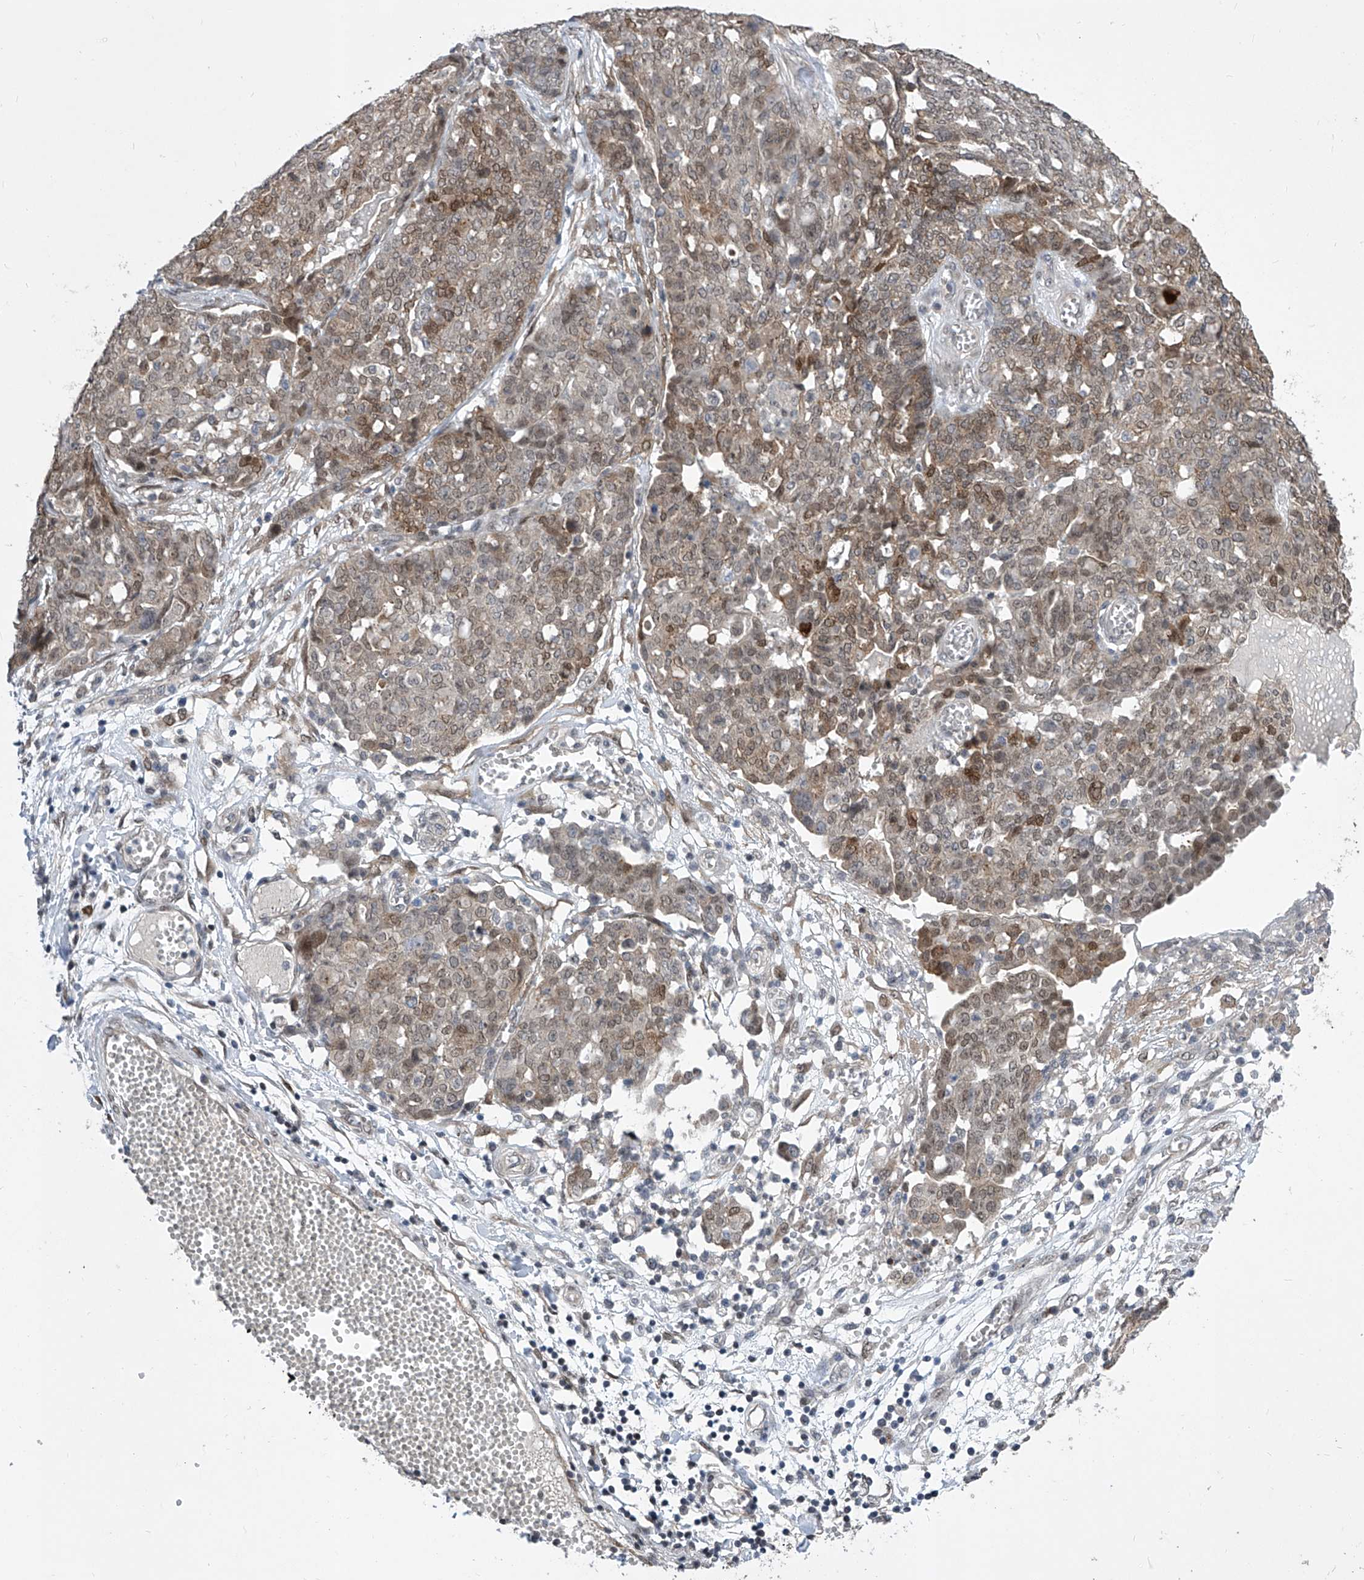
{"staining": {"intensity": "moderate", "quantity": "25%-75%", "location": "cytoplasmic/membranous,nuclear"}, "tissue": "ovarian cancer", "cell_type": "Tumor cells", "image_type": "cancer", "snomed": [{"axis": "morphology", "description": "Cystadenocarcinoma, serous, NOS"}, {"axis": "topography", "description": "Soft tissue"}, {"axis": "topography", "description": "Ovary"}], "caption": "Immunohistochemistry (IHC) photomicrograph of human ovarian serous cystadenocarcinoma stained for a protein (brown), which exhibits medium levels of moderate cytoplasmic/membranous and nuclear staining in about 25%-75% of tumor cells.", "gene": "CETN2", "patient": {"sex": "female", "age": 57}}